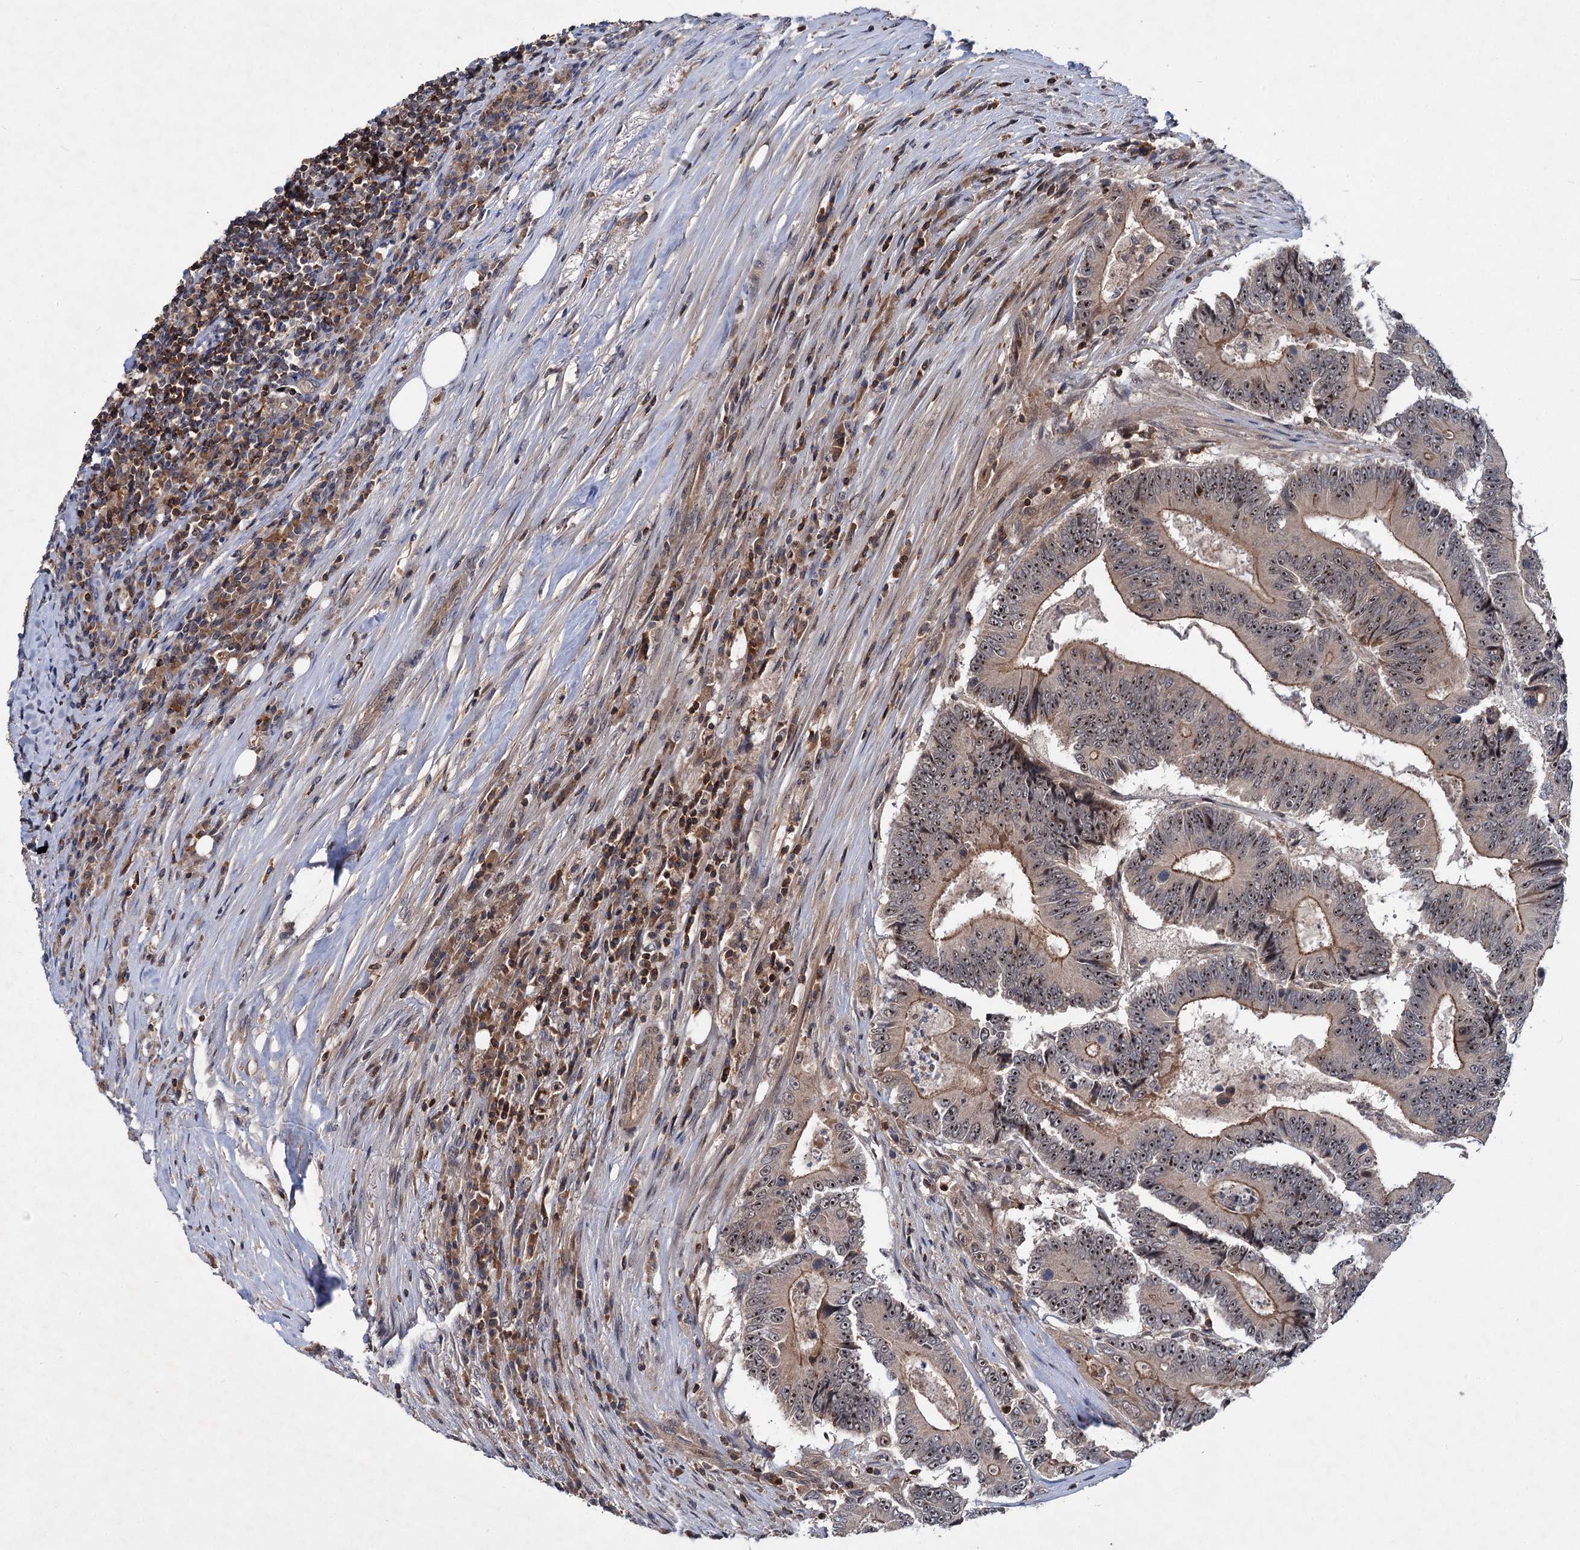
{"staining": {"intensity": "moderate", "quantity": ">75%", "location": "cytoplasmic/membranous,nuclear"}, "tissue": "colorectal cancer", "cell_type": "Tumor cells", "image_type": "cancer", "snomed": [{"axis": "morphology", "description": "Adenocarcinoma, NOS"}, {"axis": "topography", "description": "Colon"}], "caption": "This image displays immunohistochemistry staining of colorectal cancer (adenocarcinoma), with medium moderate cytoplasmic/membranous and nuclear staining in approximately >75% of tumor cells.", "gene": "ABLIM1", "patient": {"sex": "male", "age": 83}}